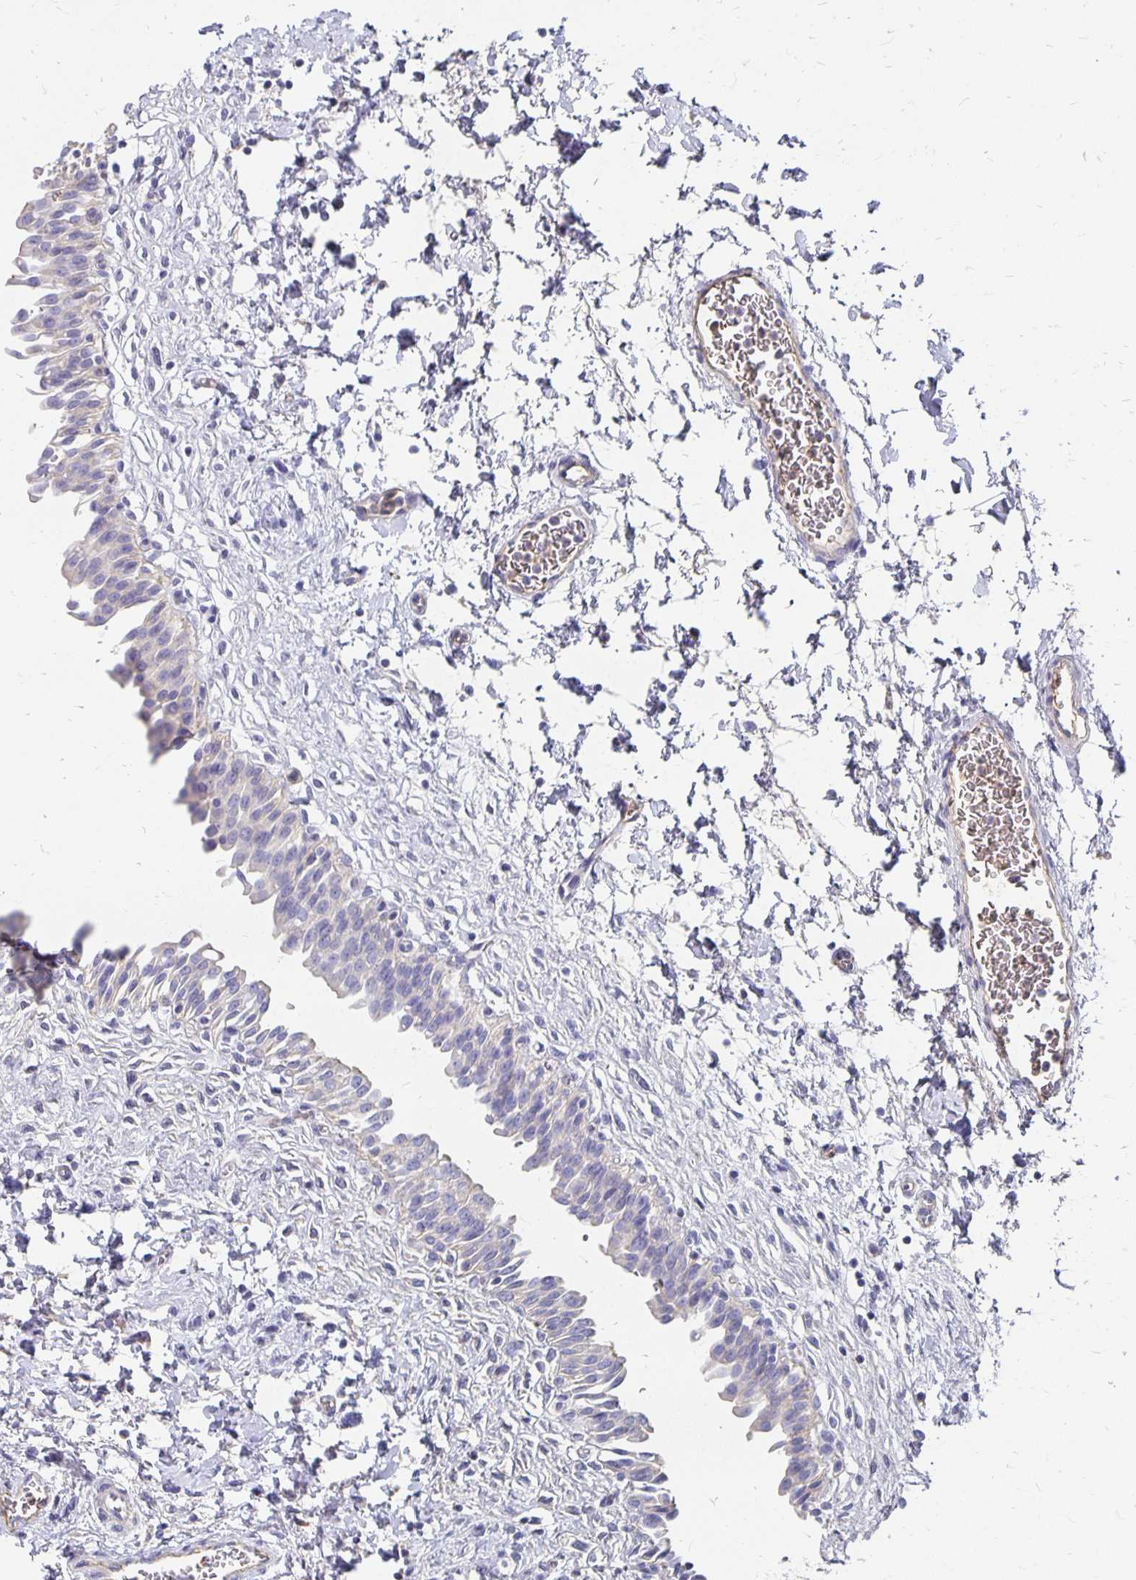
{"staining": {"intensity": "negative", "quantity": "none", "location": "none"}, "tissue": "urinary bladder", "cell_type": "Urothelial cells", "image_type": "normal", "snomed": [{"axis": "morphology", "description": "Normal tissue, NOS"}, {"axis": "topography", "description": "Urinary bladder"}], "caption": "IHC of normal urinary bladder demonstrates no positivity in urothelial cells.", "gene": "APOB", "patient": {"sex": "male", "age": 37}}